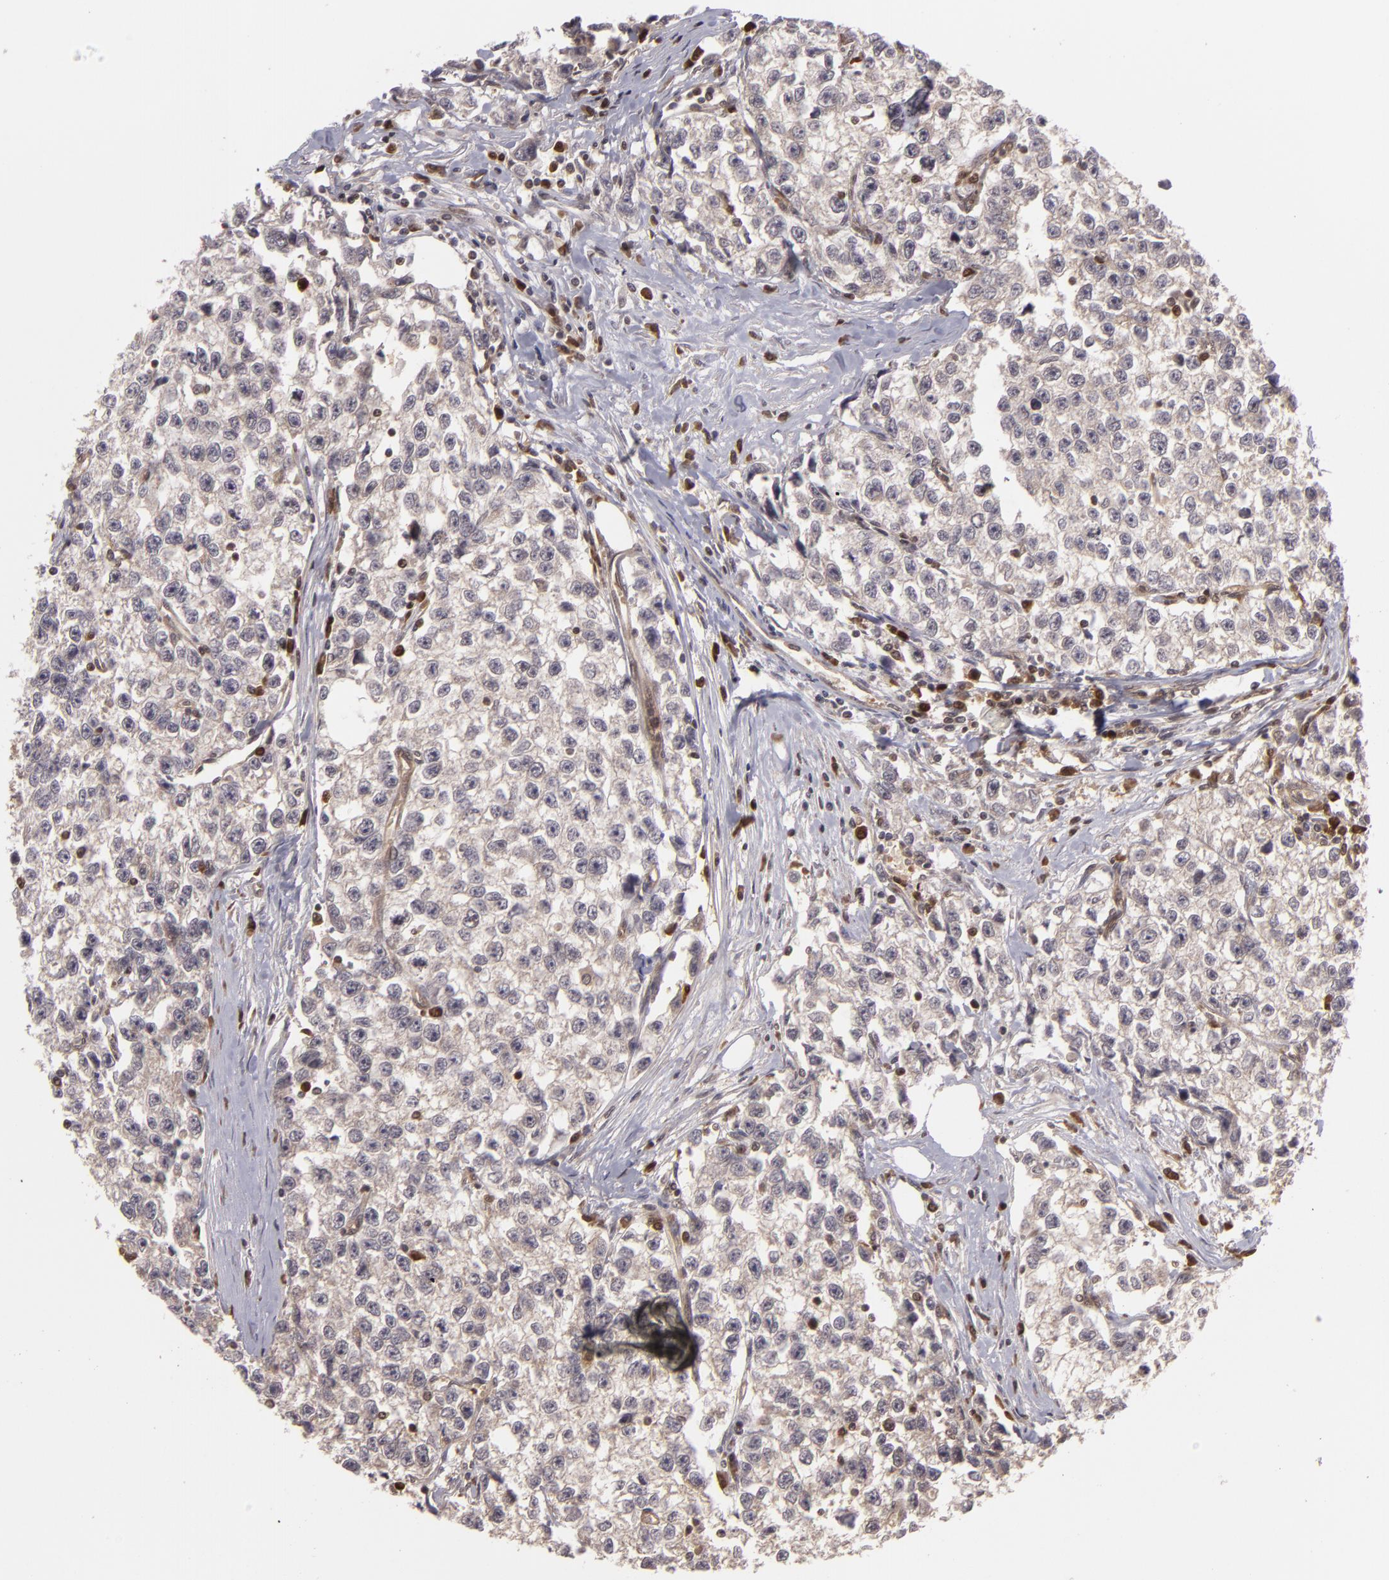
{"staining": {"intensity": "weak", "quantity": ">75%", "location": "cytoplasmic/membranous"}, "tissue": "testis cancer", "cell_type": "Tumor cells", "image_type": "cancer", "snomed": [{"axis": "morphology", "description": "Seminoma, NOS"}, {"axis": "morphology", "description": "Carcinoma, Embryonal, NOS"}, {"axis": "topography", "description": "Testis"}], "caption": "The histopathology image demonstrates a brown stain indicating the presence of a protein in the cytoplasmic/membranous of tumor cells in testis cancer. The protein of interest is shown in brown color, while the nuclei are stained blue.", "gene": "ZBTB33", "patient": {"sex": "male", "age": 30}}